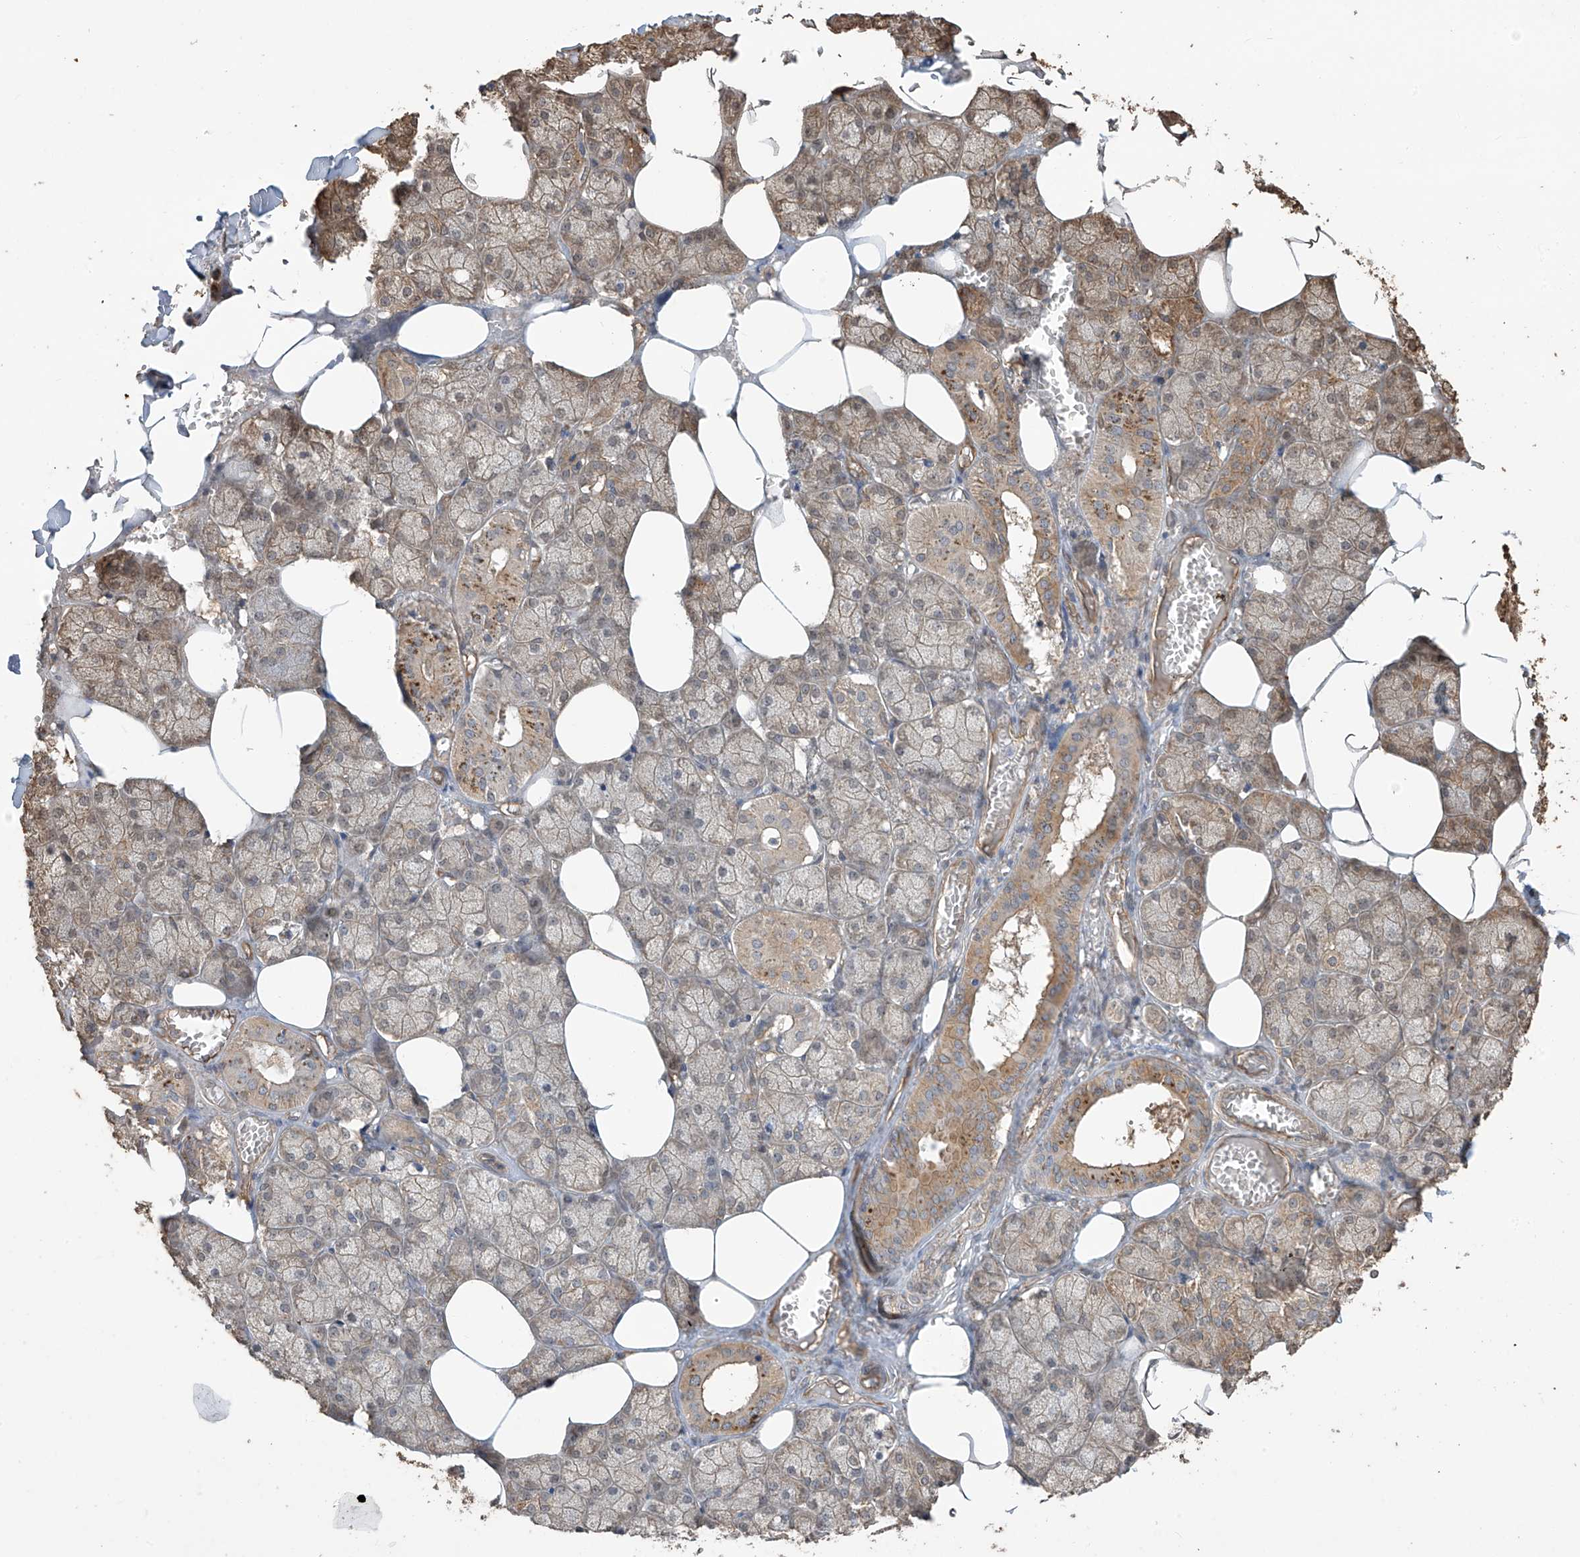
{"staining": {"intensity": "moderate", "quantity": "25%-75%", "location": "cytoplasmic/membranous"}, "tissue": "salivary gland", "cell_type": "Glandular cells", "image_type": "normal", "snomed": [{"axis": "morphology", "description": "Normal tissue, NOS"}, {"axis": "topography", "description": "Salivary gland"}], "caption": "A medium amount of moderate cytoplasmic/membranous staining is seen in approximately 25%-75% of glandular cells in benign salivary gland.", "gene": "AGBL5", "patient": {"sex": "male", "age": 62}}